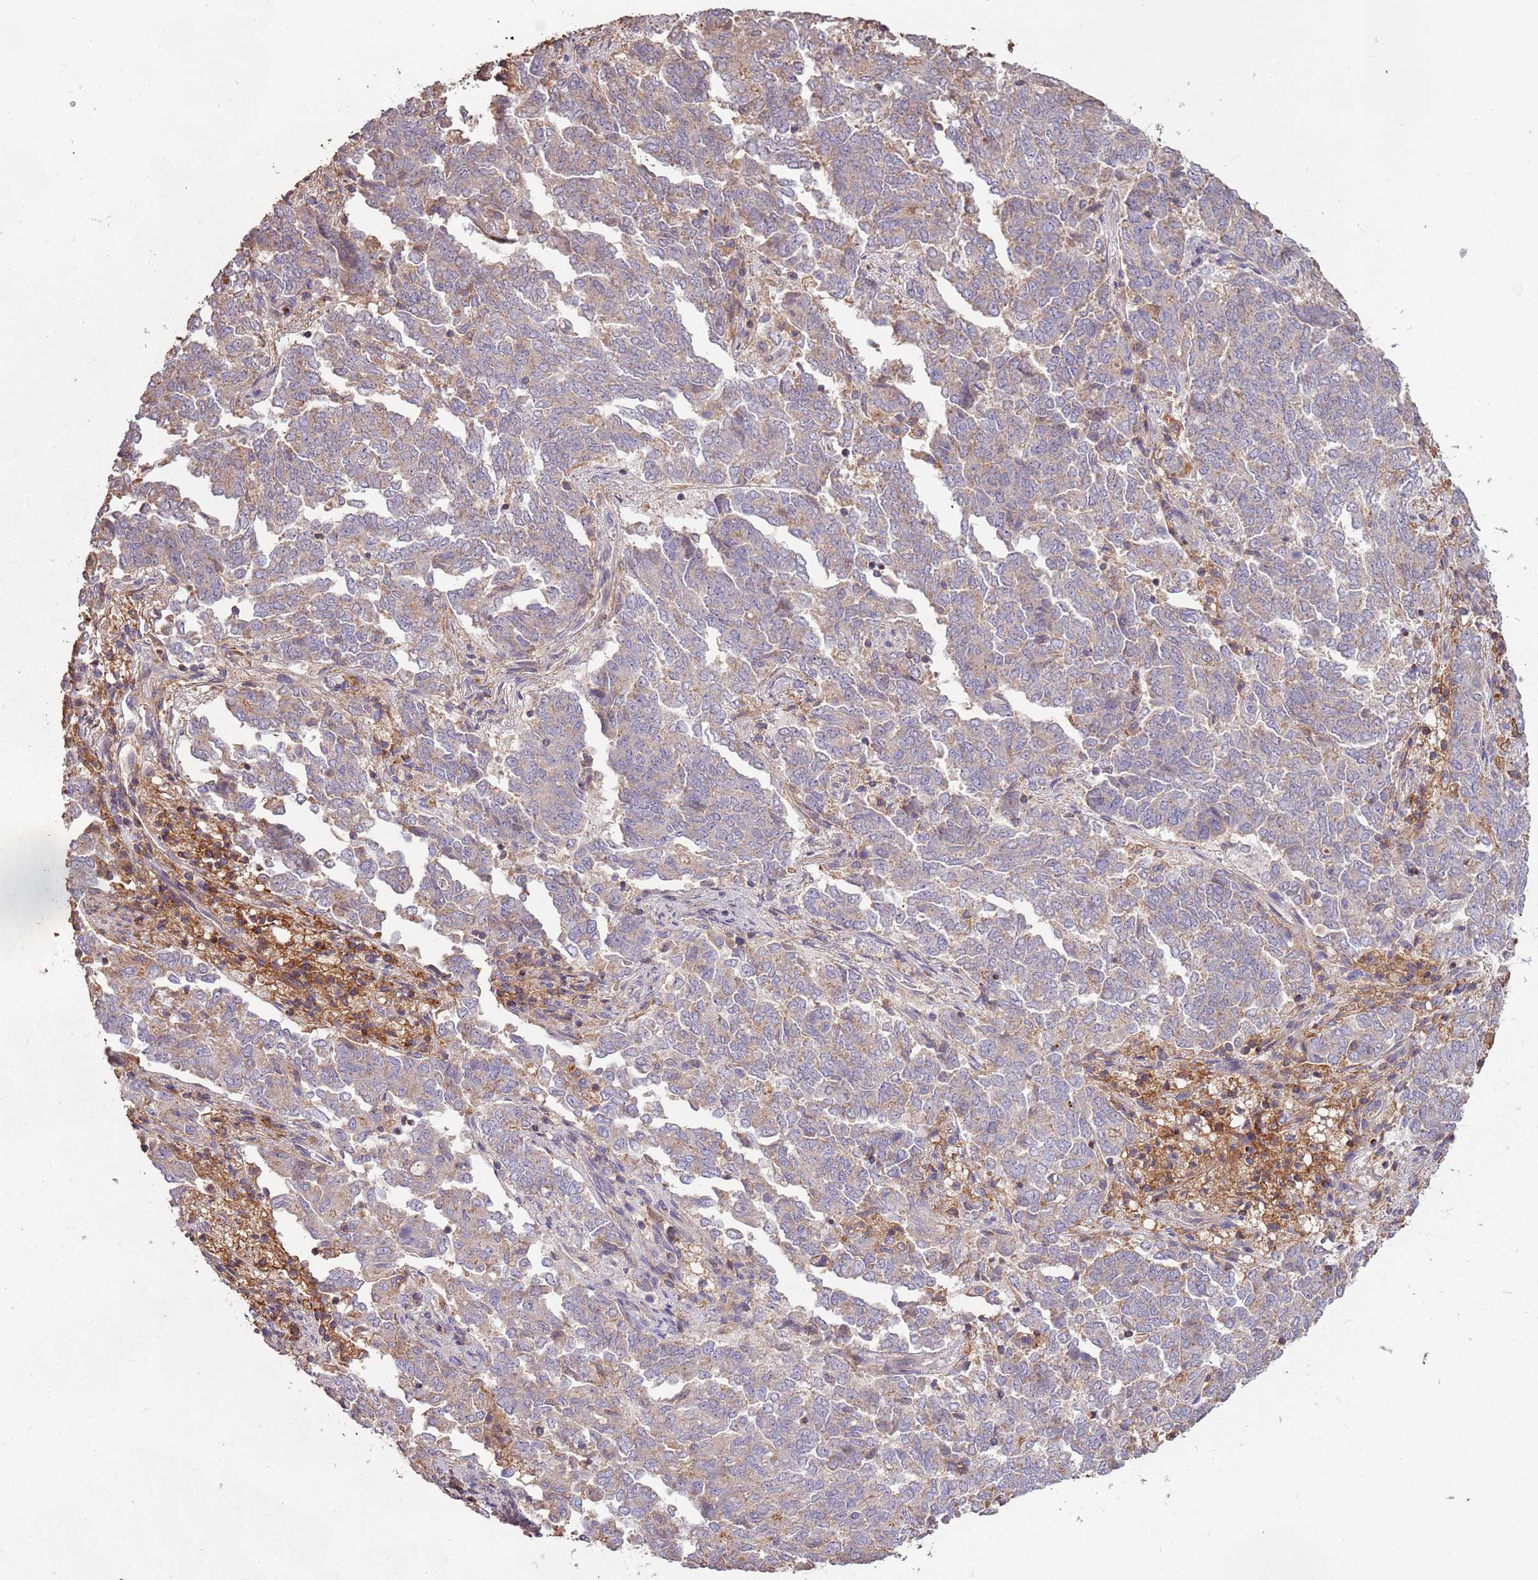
{"staining": {"intensity": "weak", "quantity": "25%-75%", "location": "cytoplasmic/membranous"}, "tissue": "endometrial cancer", "cell_type": "Tumor cells", "image_type": "cancer", "snomed": [{"axis": "morphology", "description": "Adenocarcinoma, NOS"}, {"axis": "topography", "description": "Endometrium"}], "caption": "Protein expression analysis of human adenocarcinoma (endometrial) reveals weak cytoplasmic/membranous staining in about 25%-75% of tumor cells.", "gene": "FECH", "patient": {"sex": "female", "age": 80}}